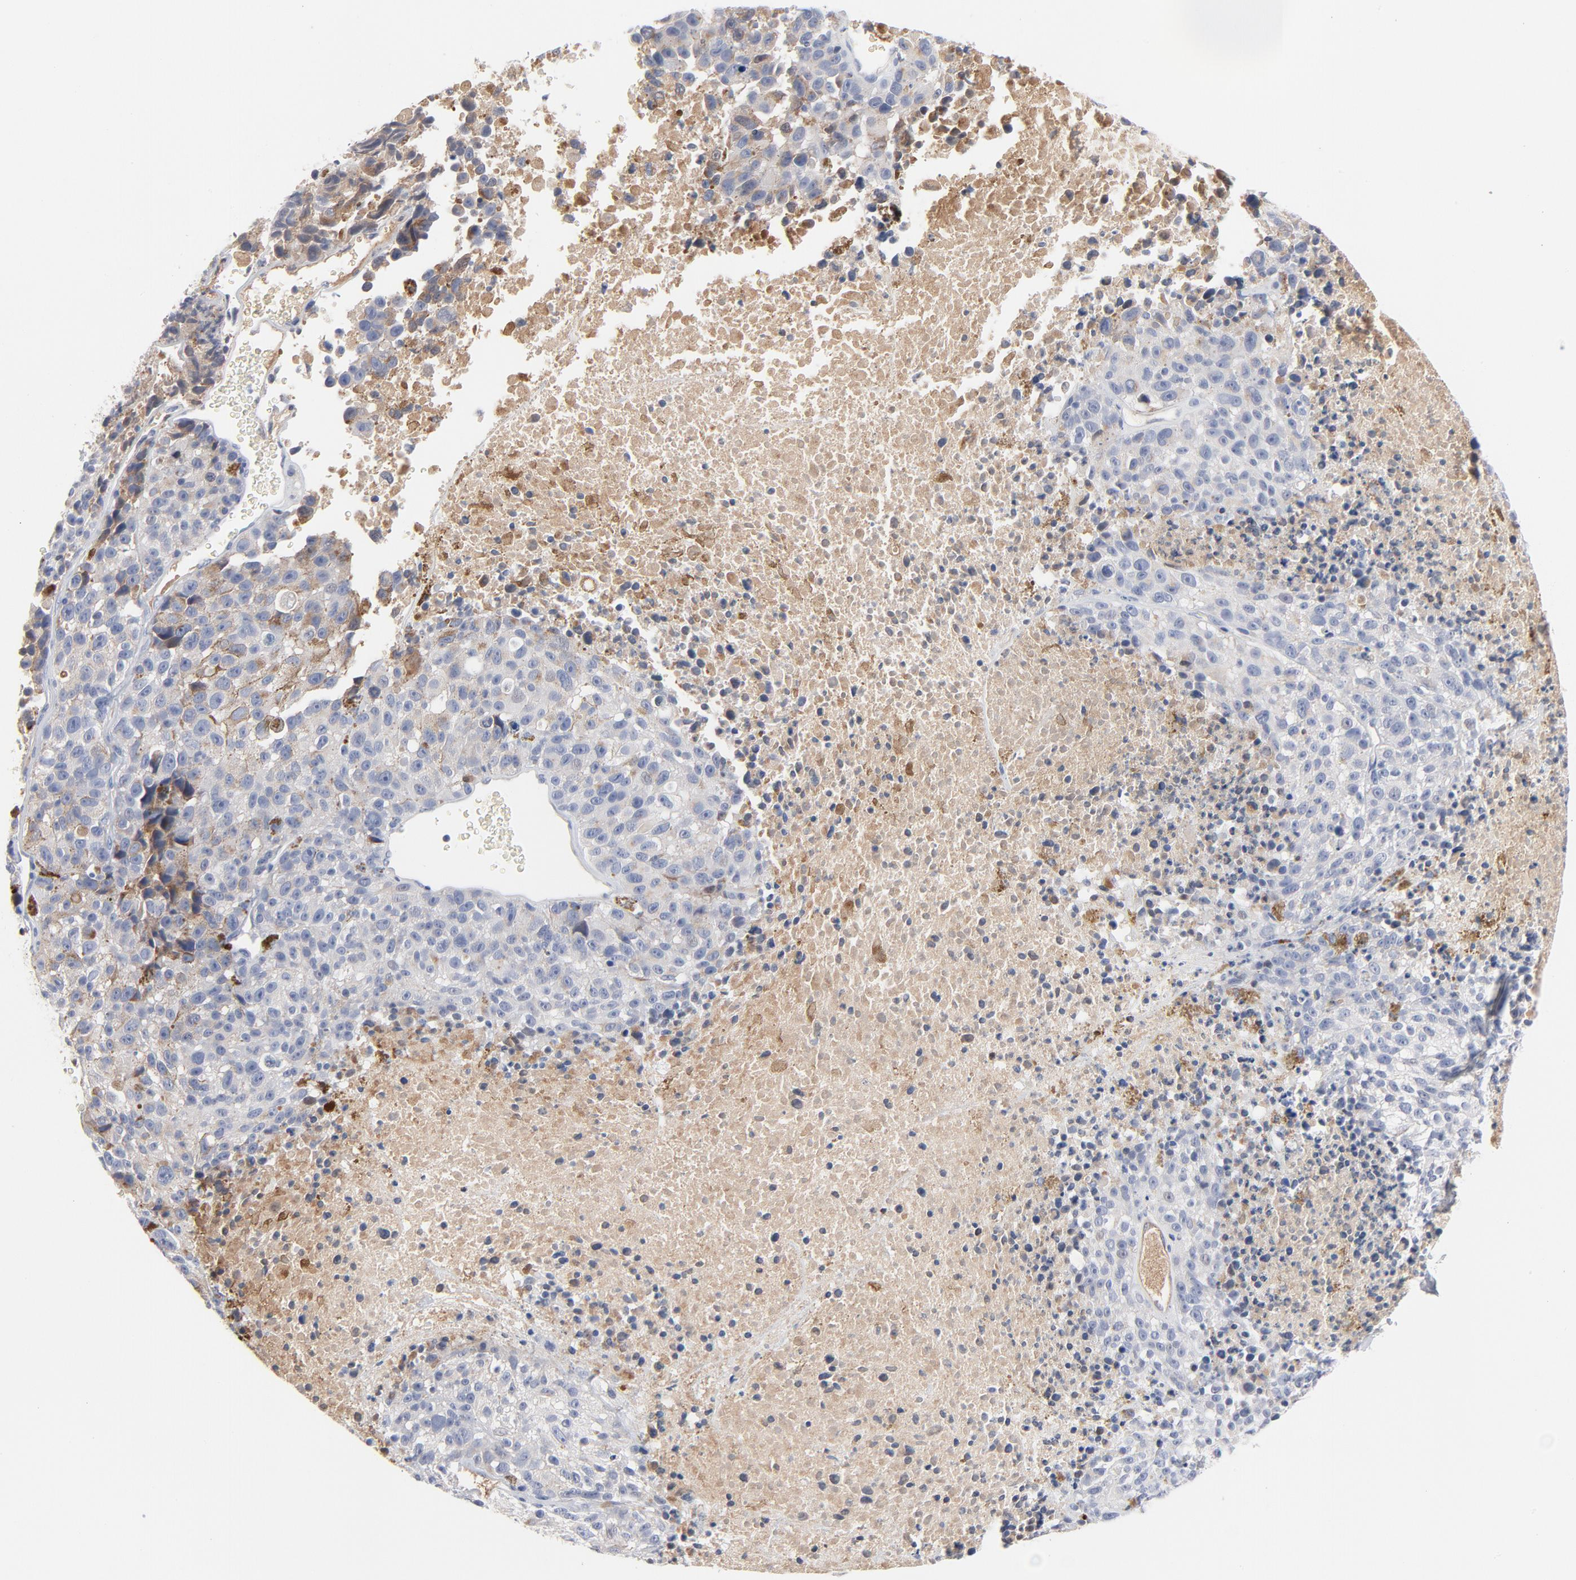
{"staining": {"intensity": "negative", "quantity": "none", "location": "none"}, "tissue": "melanoma", "cell_type": "Tumor cells", "image_type": "cancer", "snomed": [{"axis": "morphology", "description": "Malignant melanoma, Metastatic site"}, {"axis": "topography", "description": "Cerebral cortex"}], "caption": "The histopathology image demonstrates no significant expression in tumor cells of melanoma.", "gene": "SERPINA4", "patient": {"sex": "female", "age": 52}}